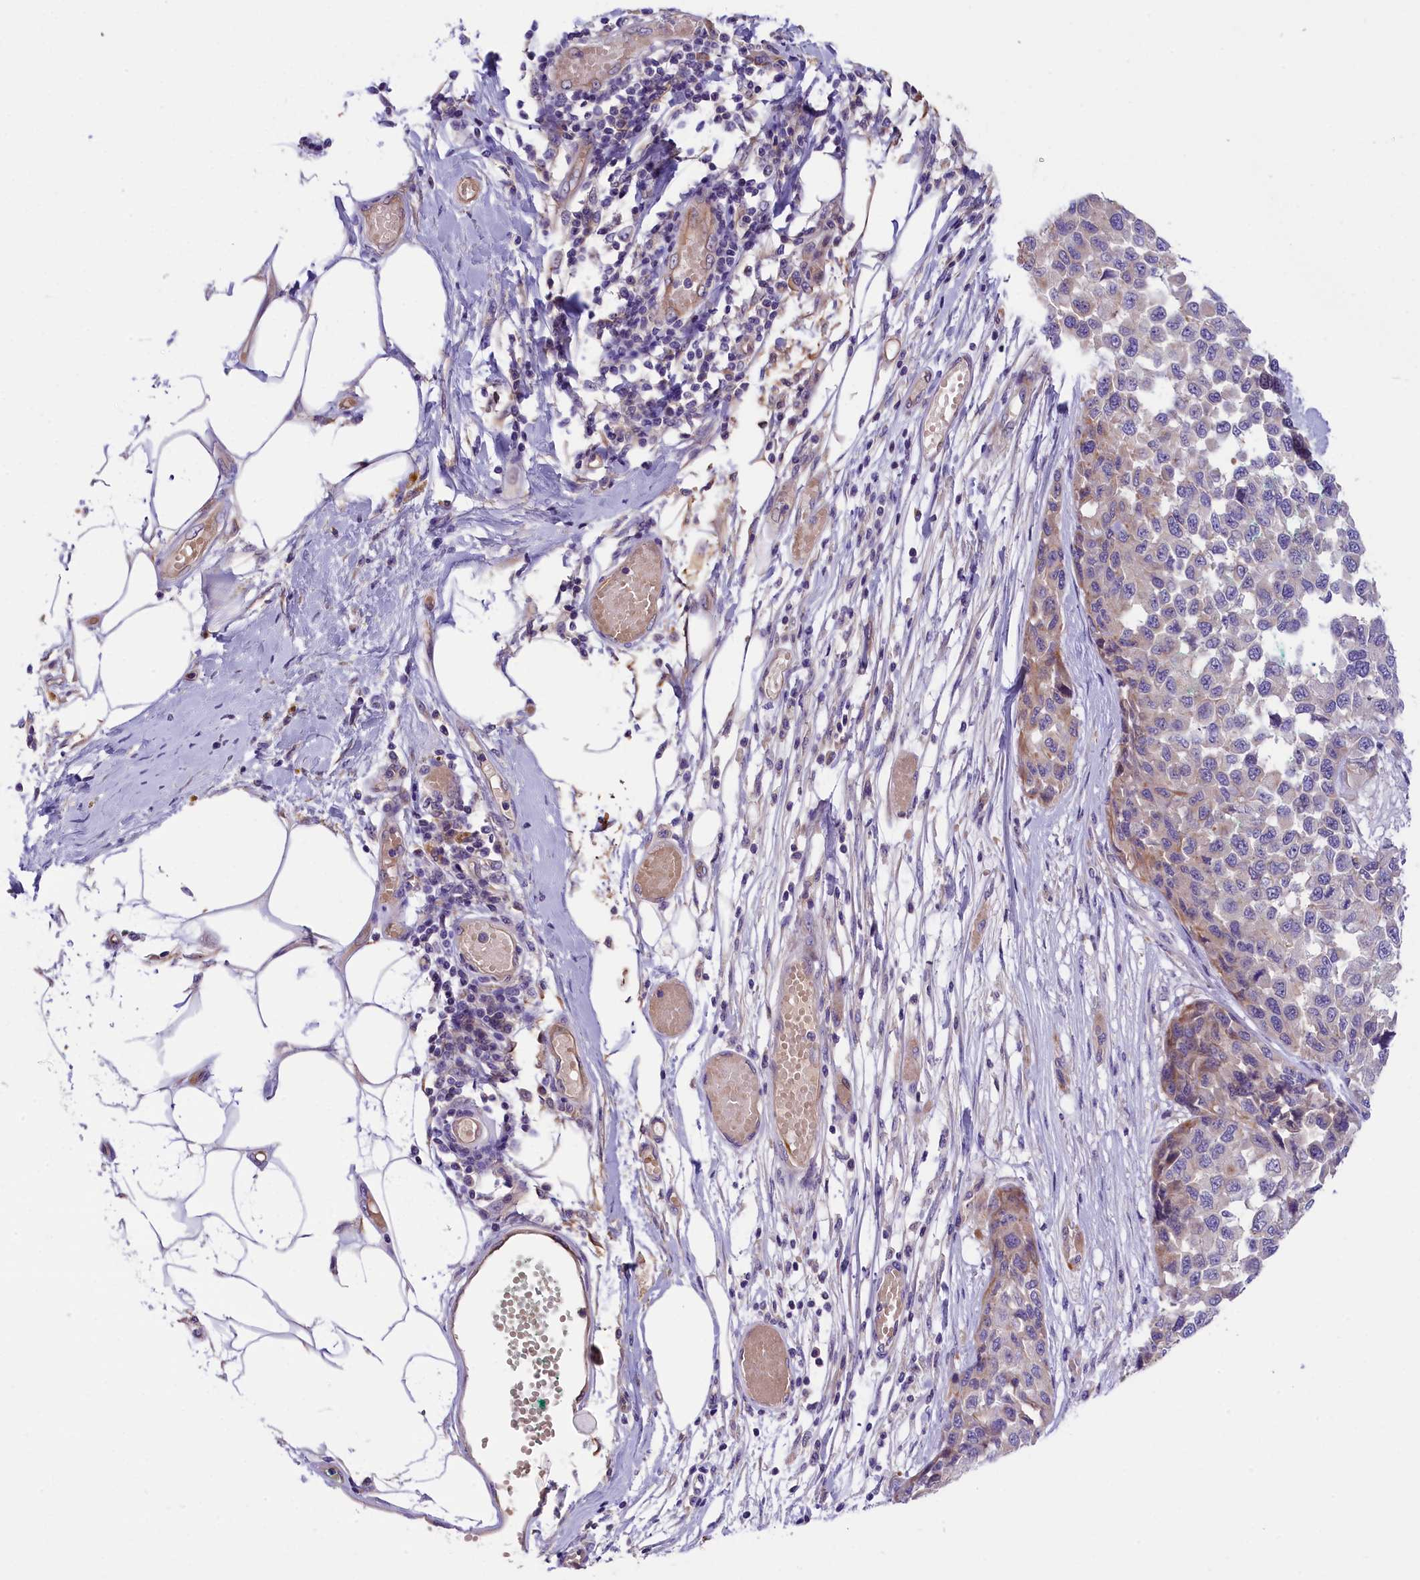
{"staining": {"intensity": "negative", "quantity": "none", "location": "none"}, "tissue": "melanoma", "cell_type": "Tumor cells", "image_type": "cancer", "snomed": [{"axis": "morphology", "description": "Normal tissue, NOS"}, {"axis": "morphology", "description": "Malignant melanoma, NOS"}, {"axis": "topography", "description": "Skin"}], "caption": "Protein analysis of malignant melanoma displays no significant staining in tumor cells. The staining is performed using DAB brown chromogen with nuclei counter-stained in using hematoxylin.", "gene": "CCDC32", "patient": {"sex": "male", "age": 62}}